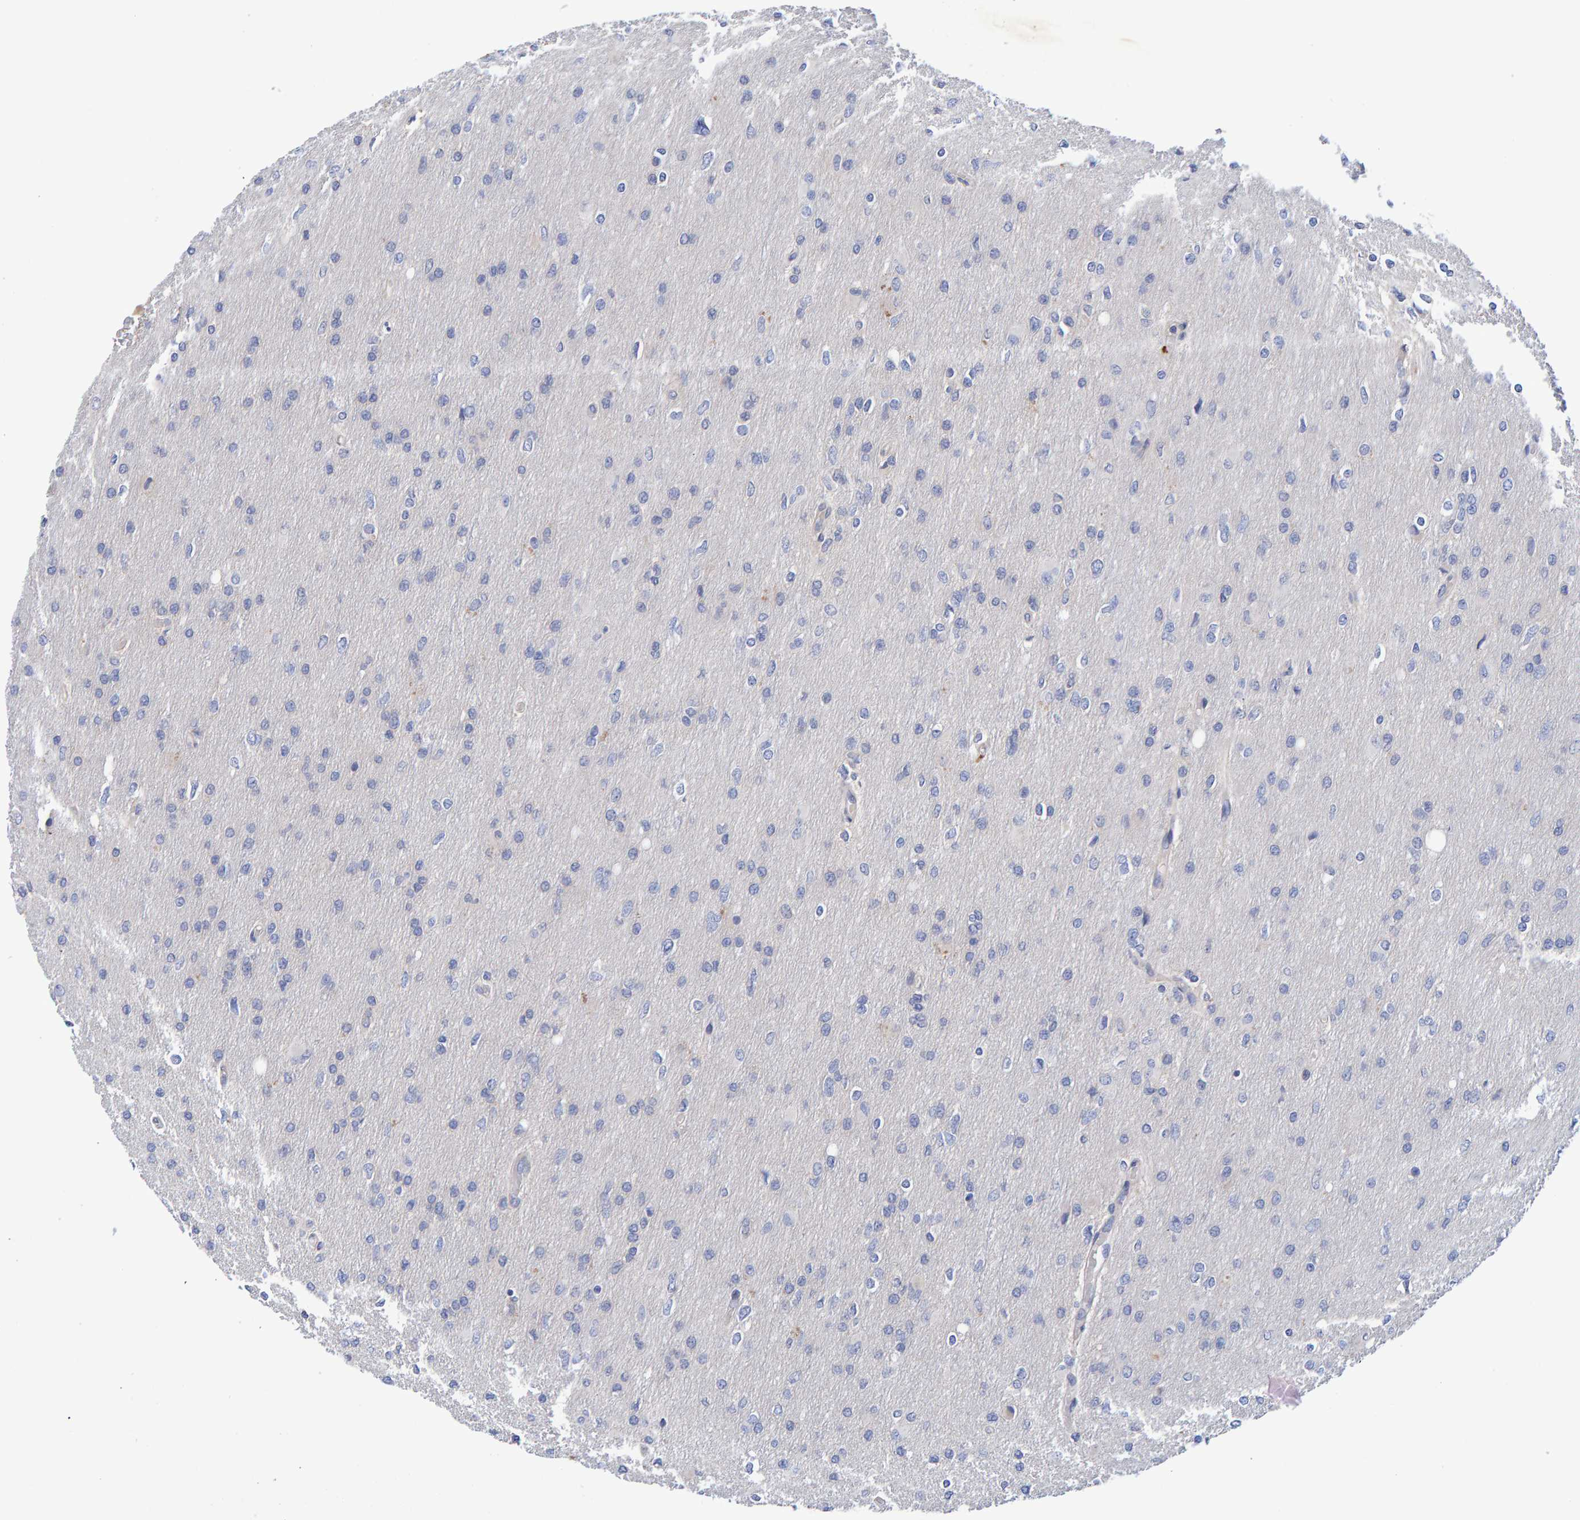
{"staining": {"intensity": "negative", "quantity": "none", "location": "none"}, "tissue": "glioma", "cell_type": "Tumor cells", "image_type": "cancer", "snomed": [{"axis": "morphology", "description": "Glioma, malignant, High grade"}, {"axis": "topography", "description": "Cerebral cortex"}], "caption": "The image displays no significant staining in tumor cells of glioma.", "gene": "EFR3A", "patient": {"sex": "female", "age": 36}}